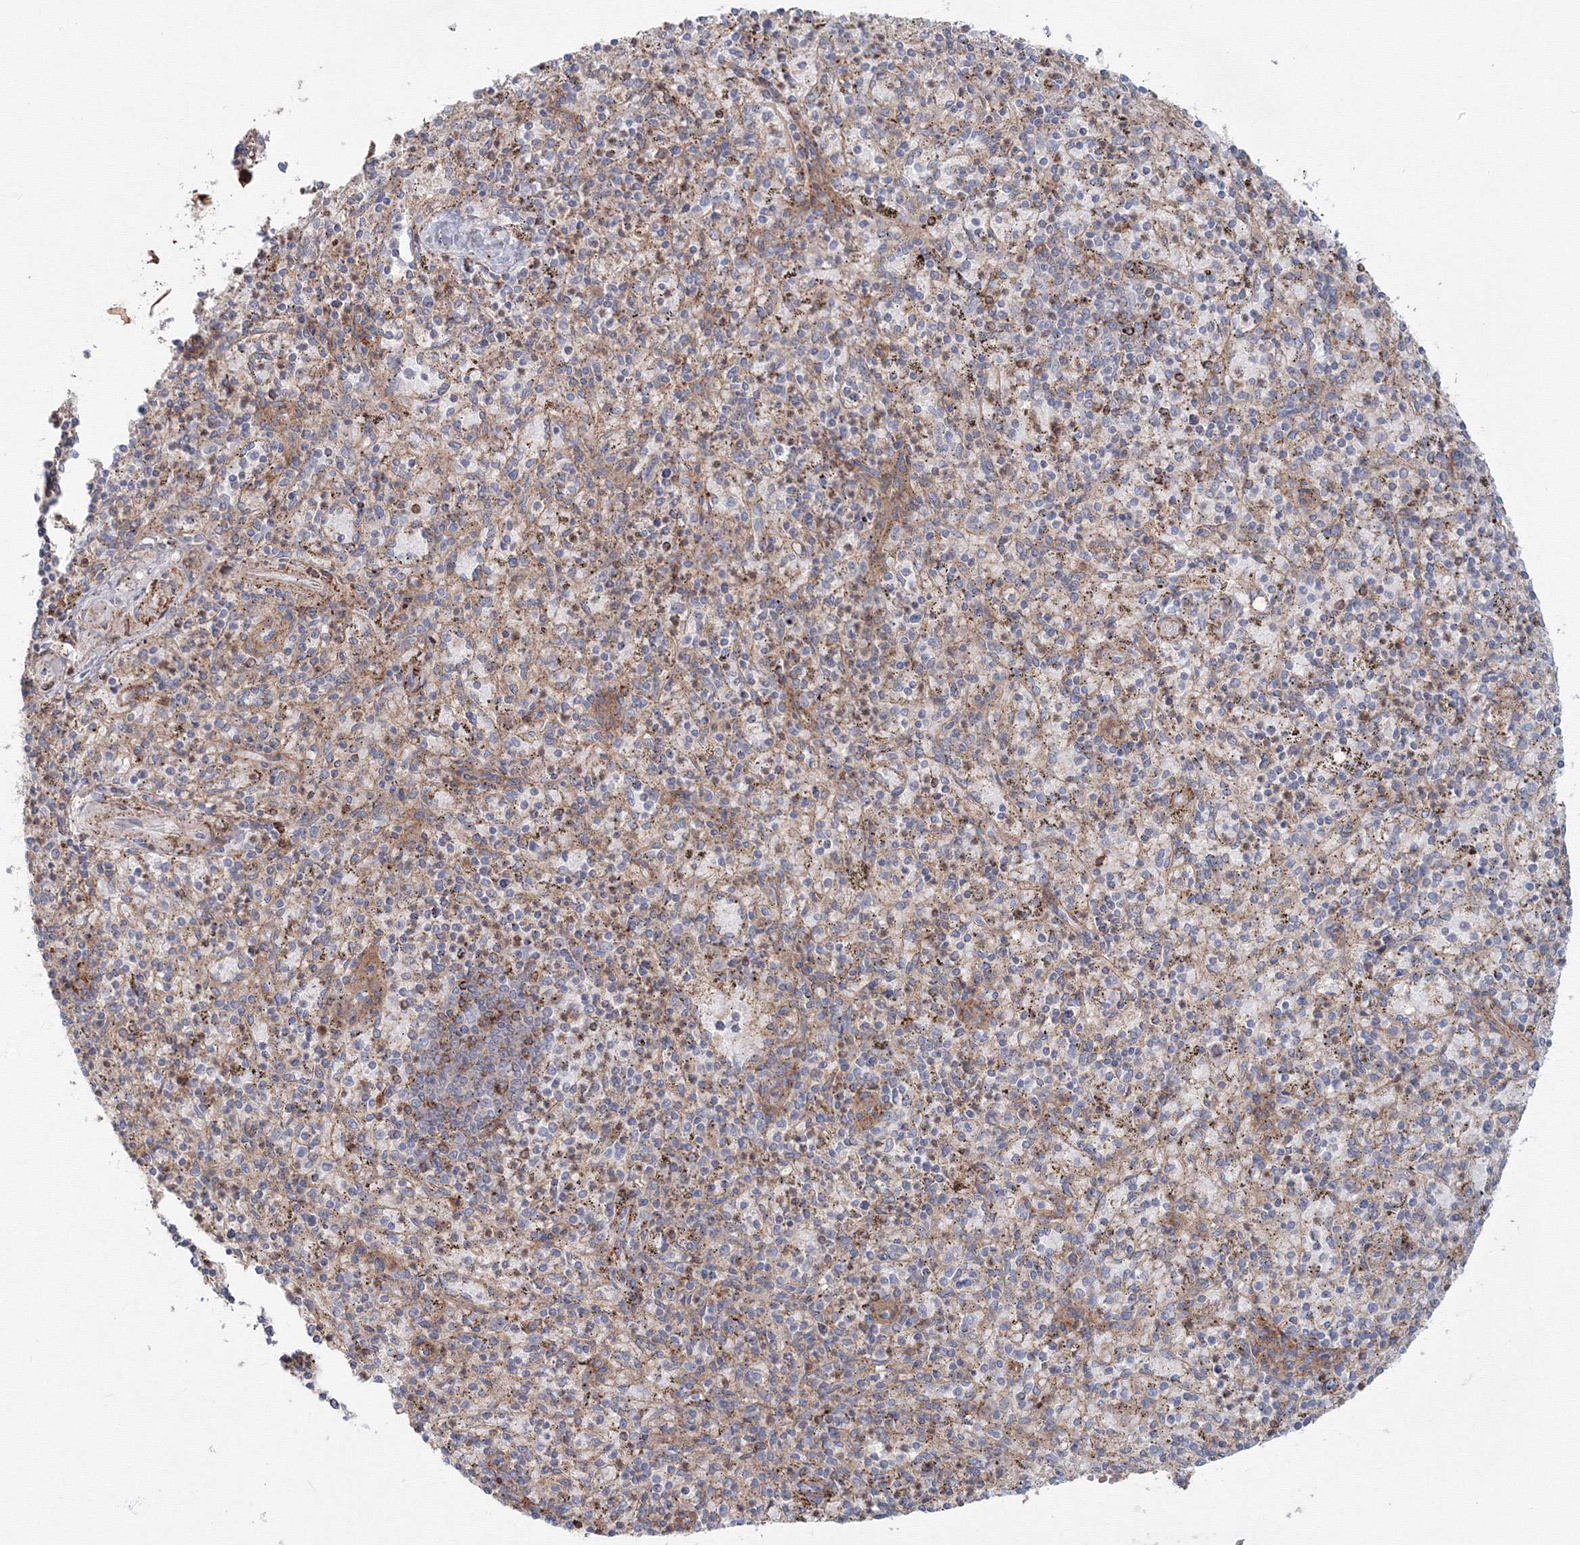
{"staining": {"intensity": "negative", "quantity": "none", "location": "none"}, "tissue": "spleen", "cell_type": "Cells in red pulp", "image_type": "normal", "snomed": [{"axis": "morphology", "description": "Normal tissue, NOS"}, {"axis": "topography", "description": "Spleen"}], "caption": "Cells in red pulp show no significant expression in normal spleen. The staining was performed using DAB to visualize the protein expression in brown, while the nuclei were stained in blue with hematoxylin (Magnification: 20x).", "gene": "SH3PXD2A", "patient": {"sex": "male", "age": 72}}